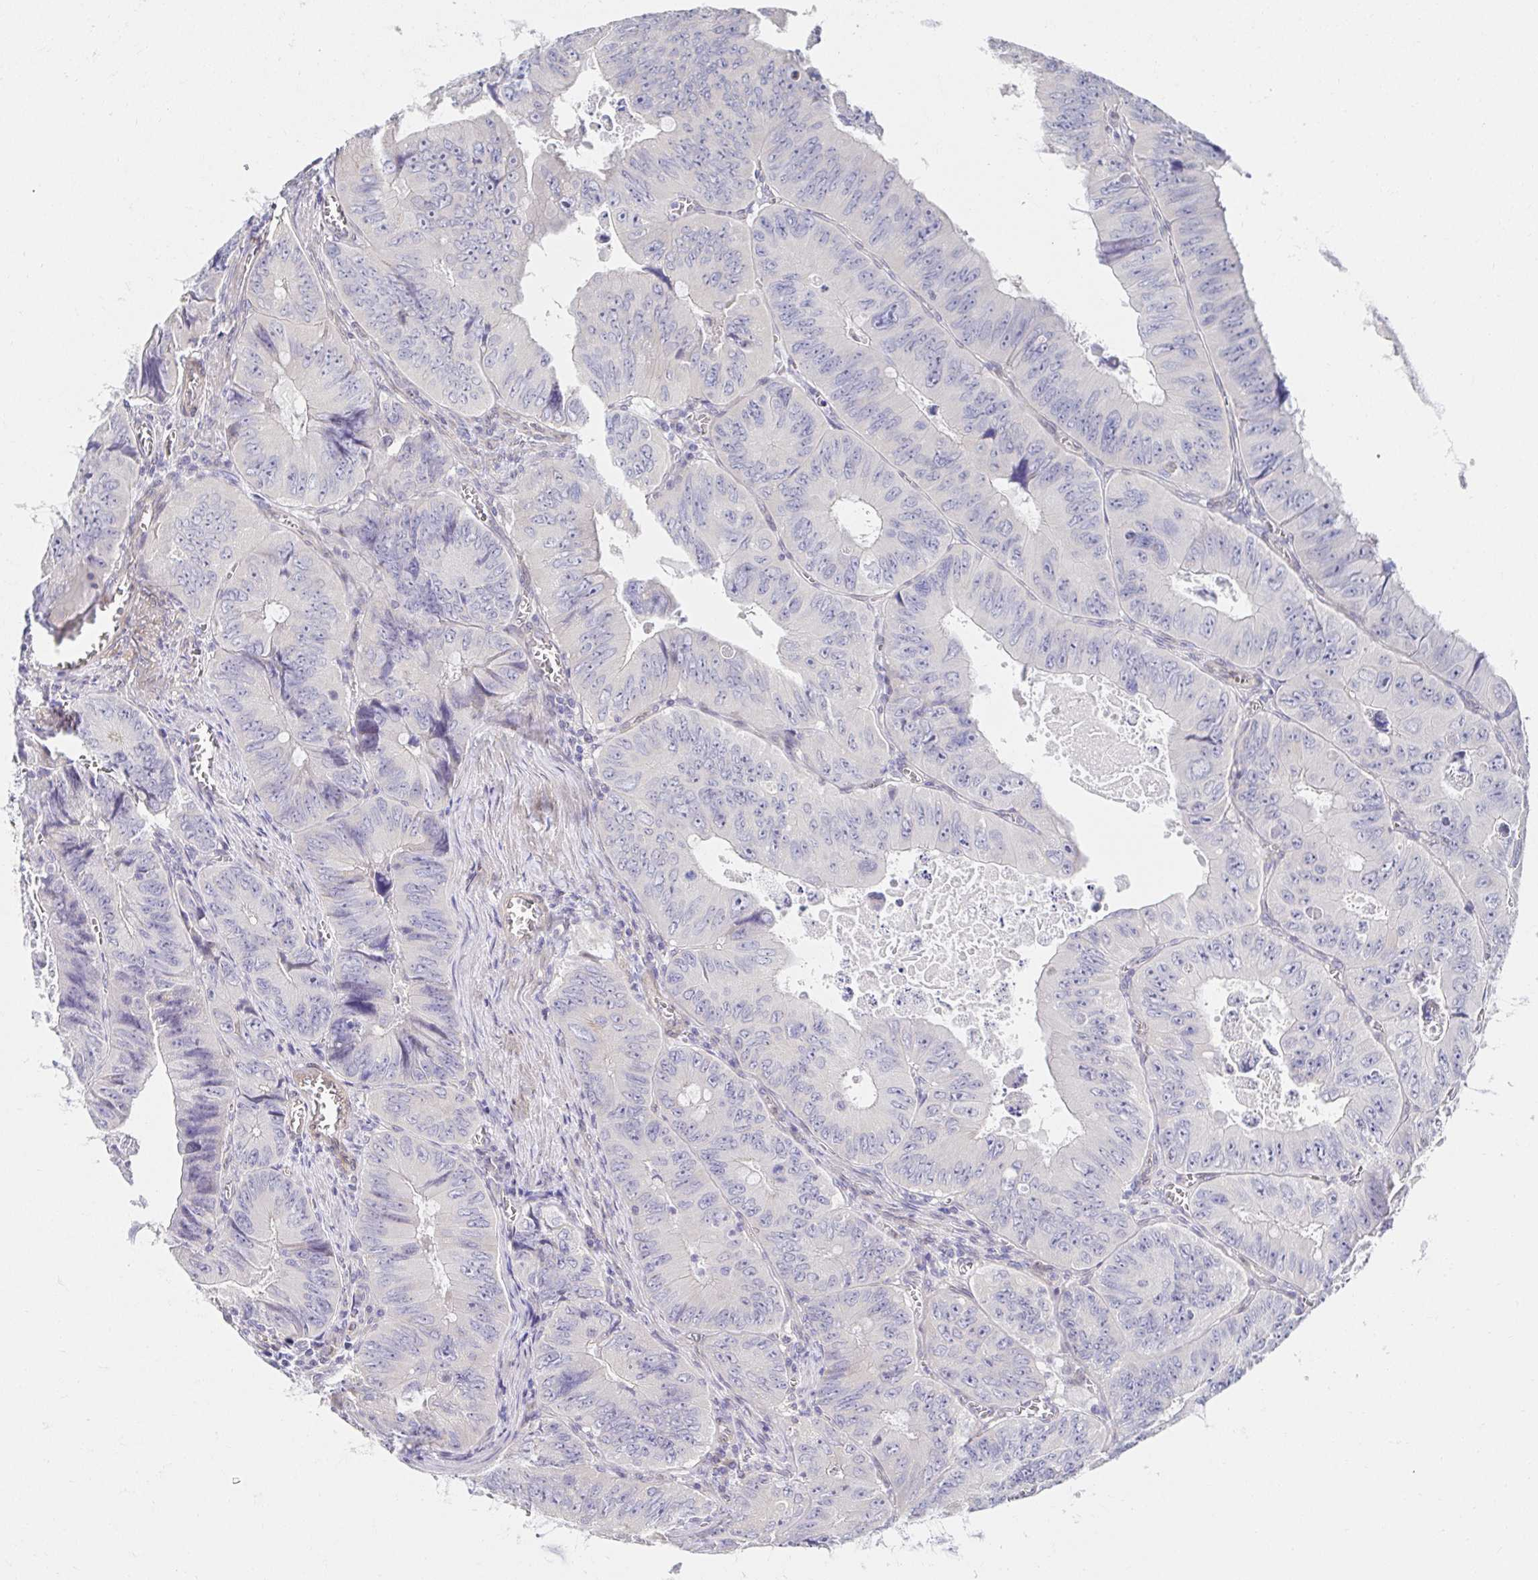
{"staining": {"intensity": "negative", "quantity": "none", "location": "none"}, "tissue": "colorectal cancer", "cell_type": "Tumor cells", "image_type": "cancer", "snomed": [{"axis": "morphology", "description": "Adenocarcinoma, NOS"}, {"axis": "topography", "description": "Colon"}], "caption": "A histopathology image of human adenocarcinoma (colorectal) is negative for staining in tumor cells.", "gene": "AKAP14", "patient": {"sex": "female", "age": 84}}